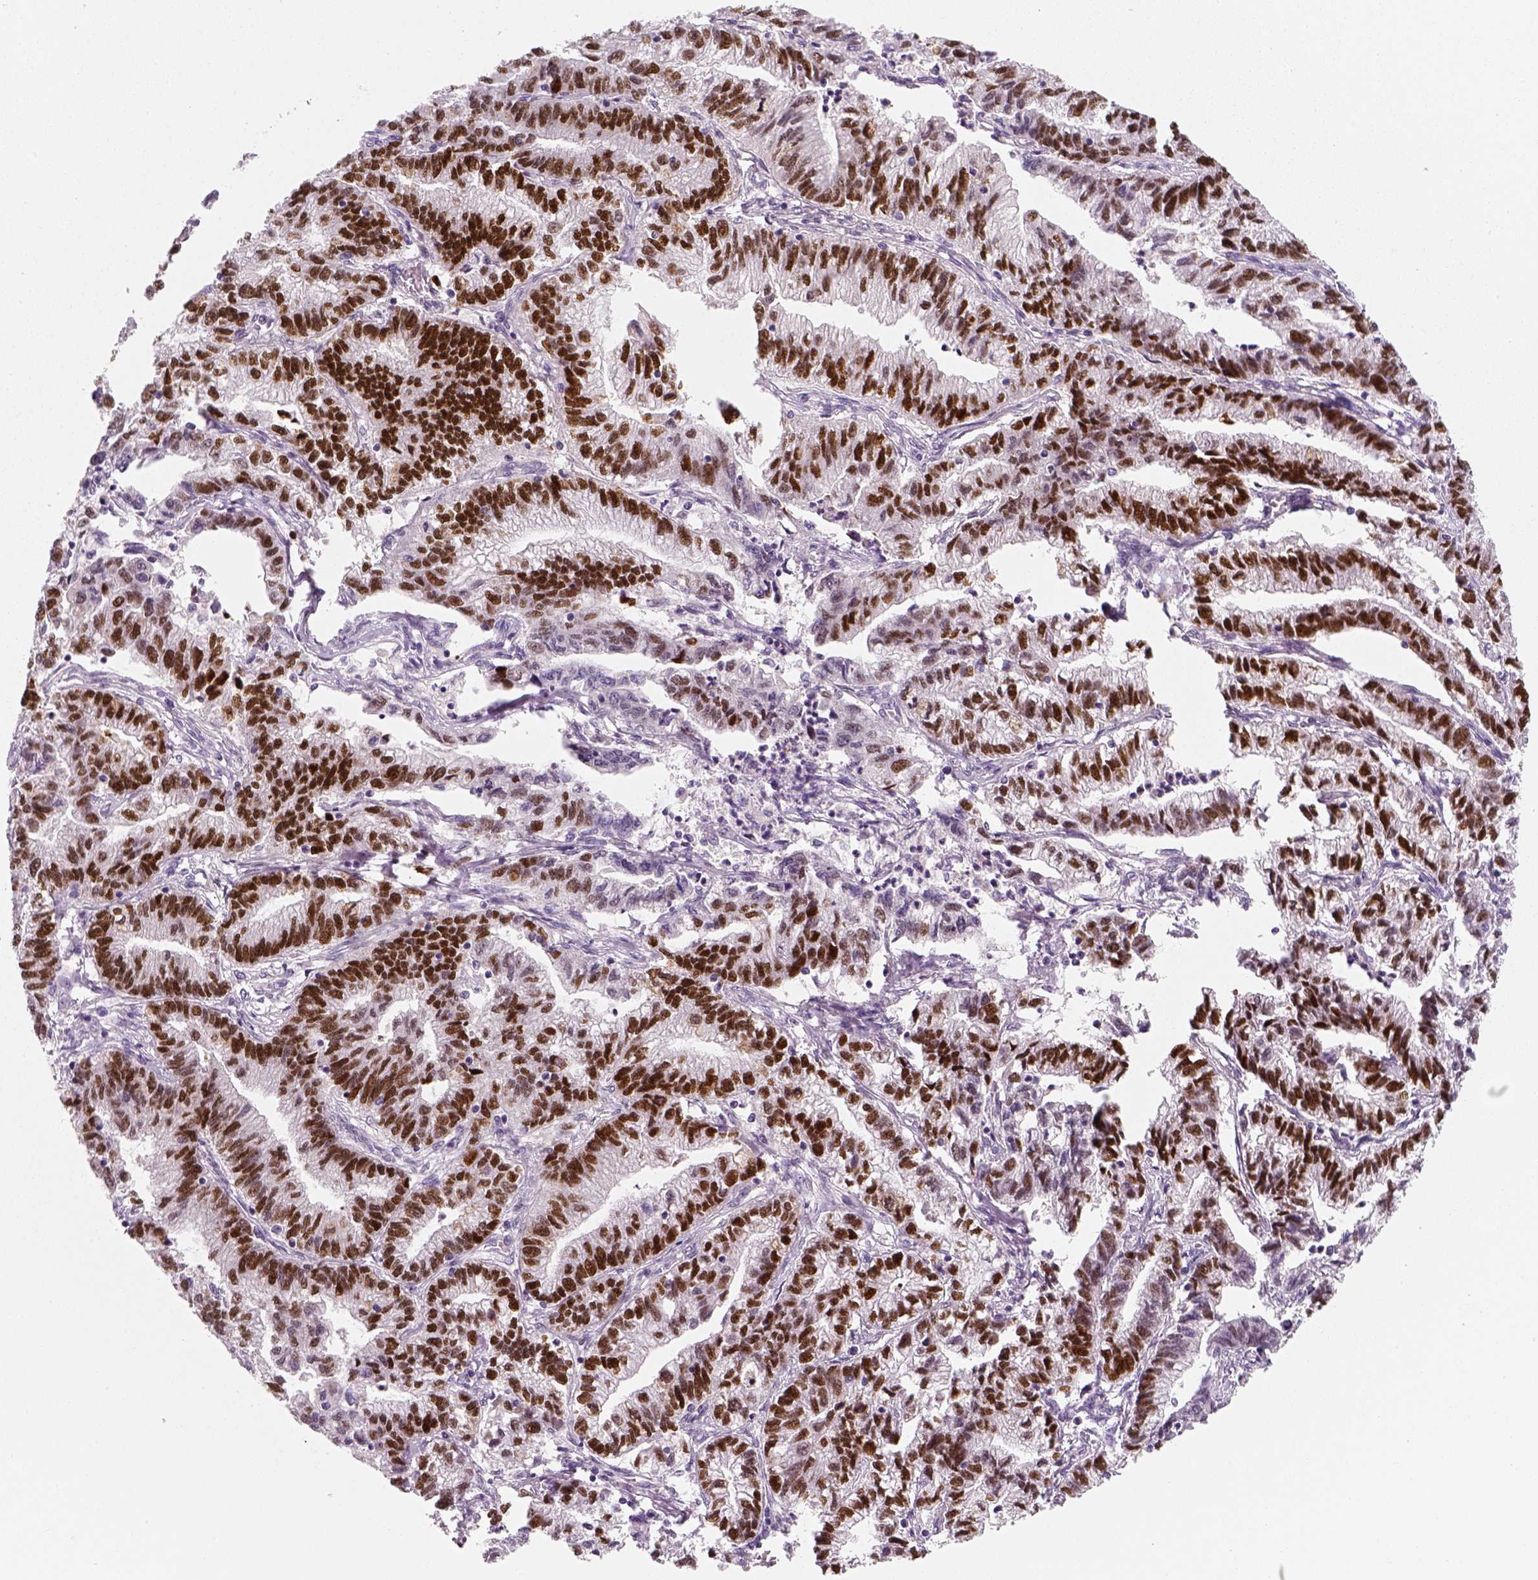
{"staining": {"intensity": "strong", "quantity": ">75%", "location": "nuclear"}, "tissue": "stomach cancer", "cell_type": "Tumor cells", "image_type": "cancer", "snomed": [{"axis": "morphology", "description": "Adenocarcinoma, NOS"}, {"axis": "topography", "description": "Stomach"}], "caption": "Stomach cancer (adenocarcinoma) stained for a protein (brown) exhibits strong nuclear positive expression in approximately >75% of tumor cells.", "gene": "TP53", "patient": {"sex": "male", "age": 83}}